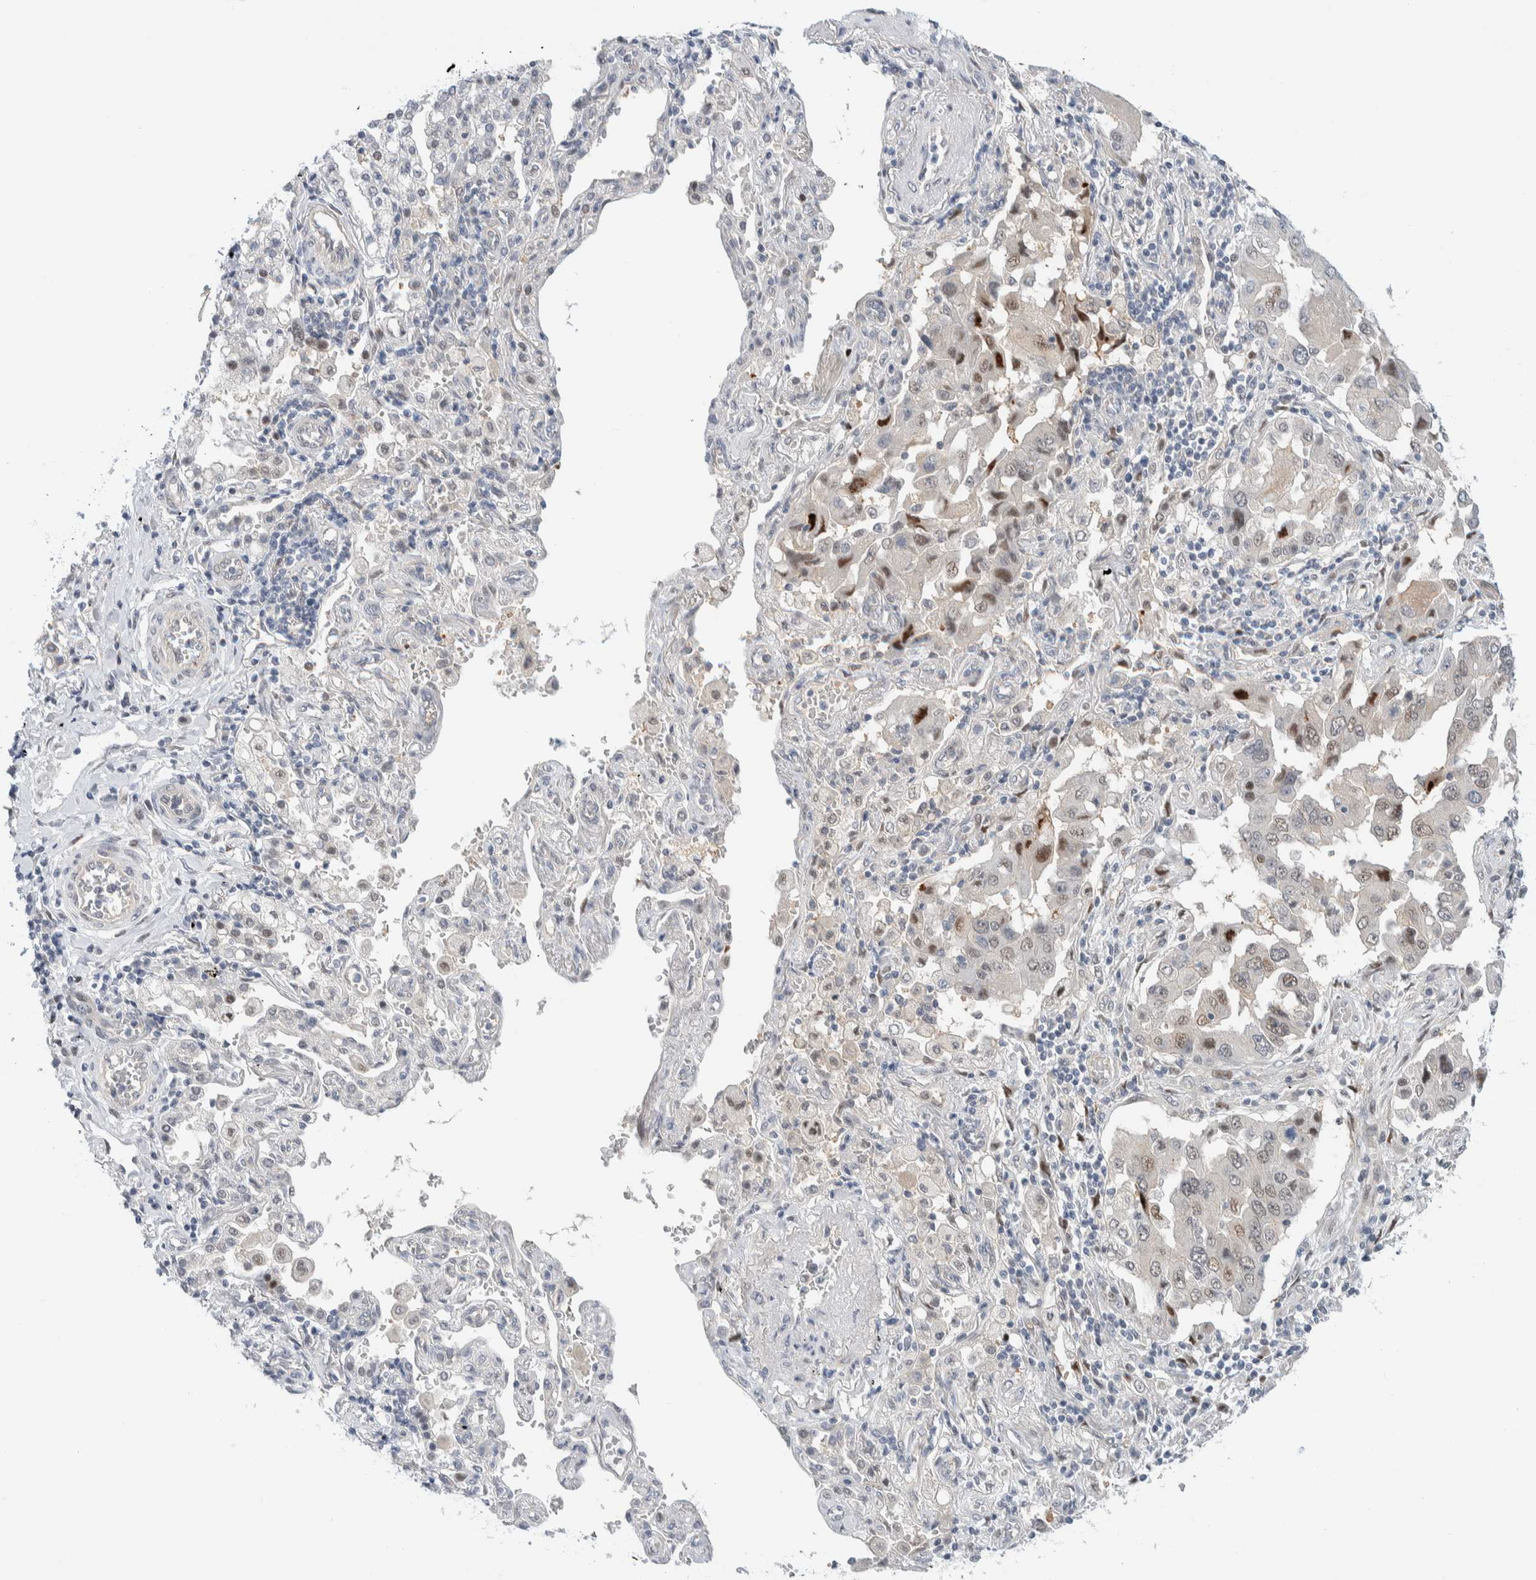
{"staining": {"intensity": "strong", "quantity": "<25%", "location": "nuclear"}, "tissue": "lung cancer", "cell_type": "Tumor cells", "image_type": "cancer", "snomed": [{"axis": "morphology", "description": "Adenocarcinoma, NOS"}, {"axis": "topography", "description": "Lung"}], "caption": "Lung cancer (adenocarcinoma) stained with a brown dye exhibits strong nuclear positive staining in approximately <25% of tumor cells.", "gene": "NCR3LG1", "patient": {"sex": "female", "age": 65}}